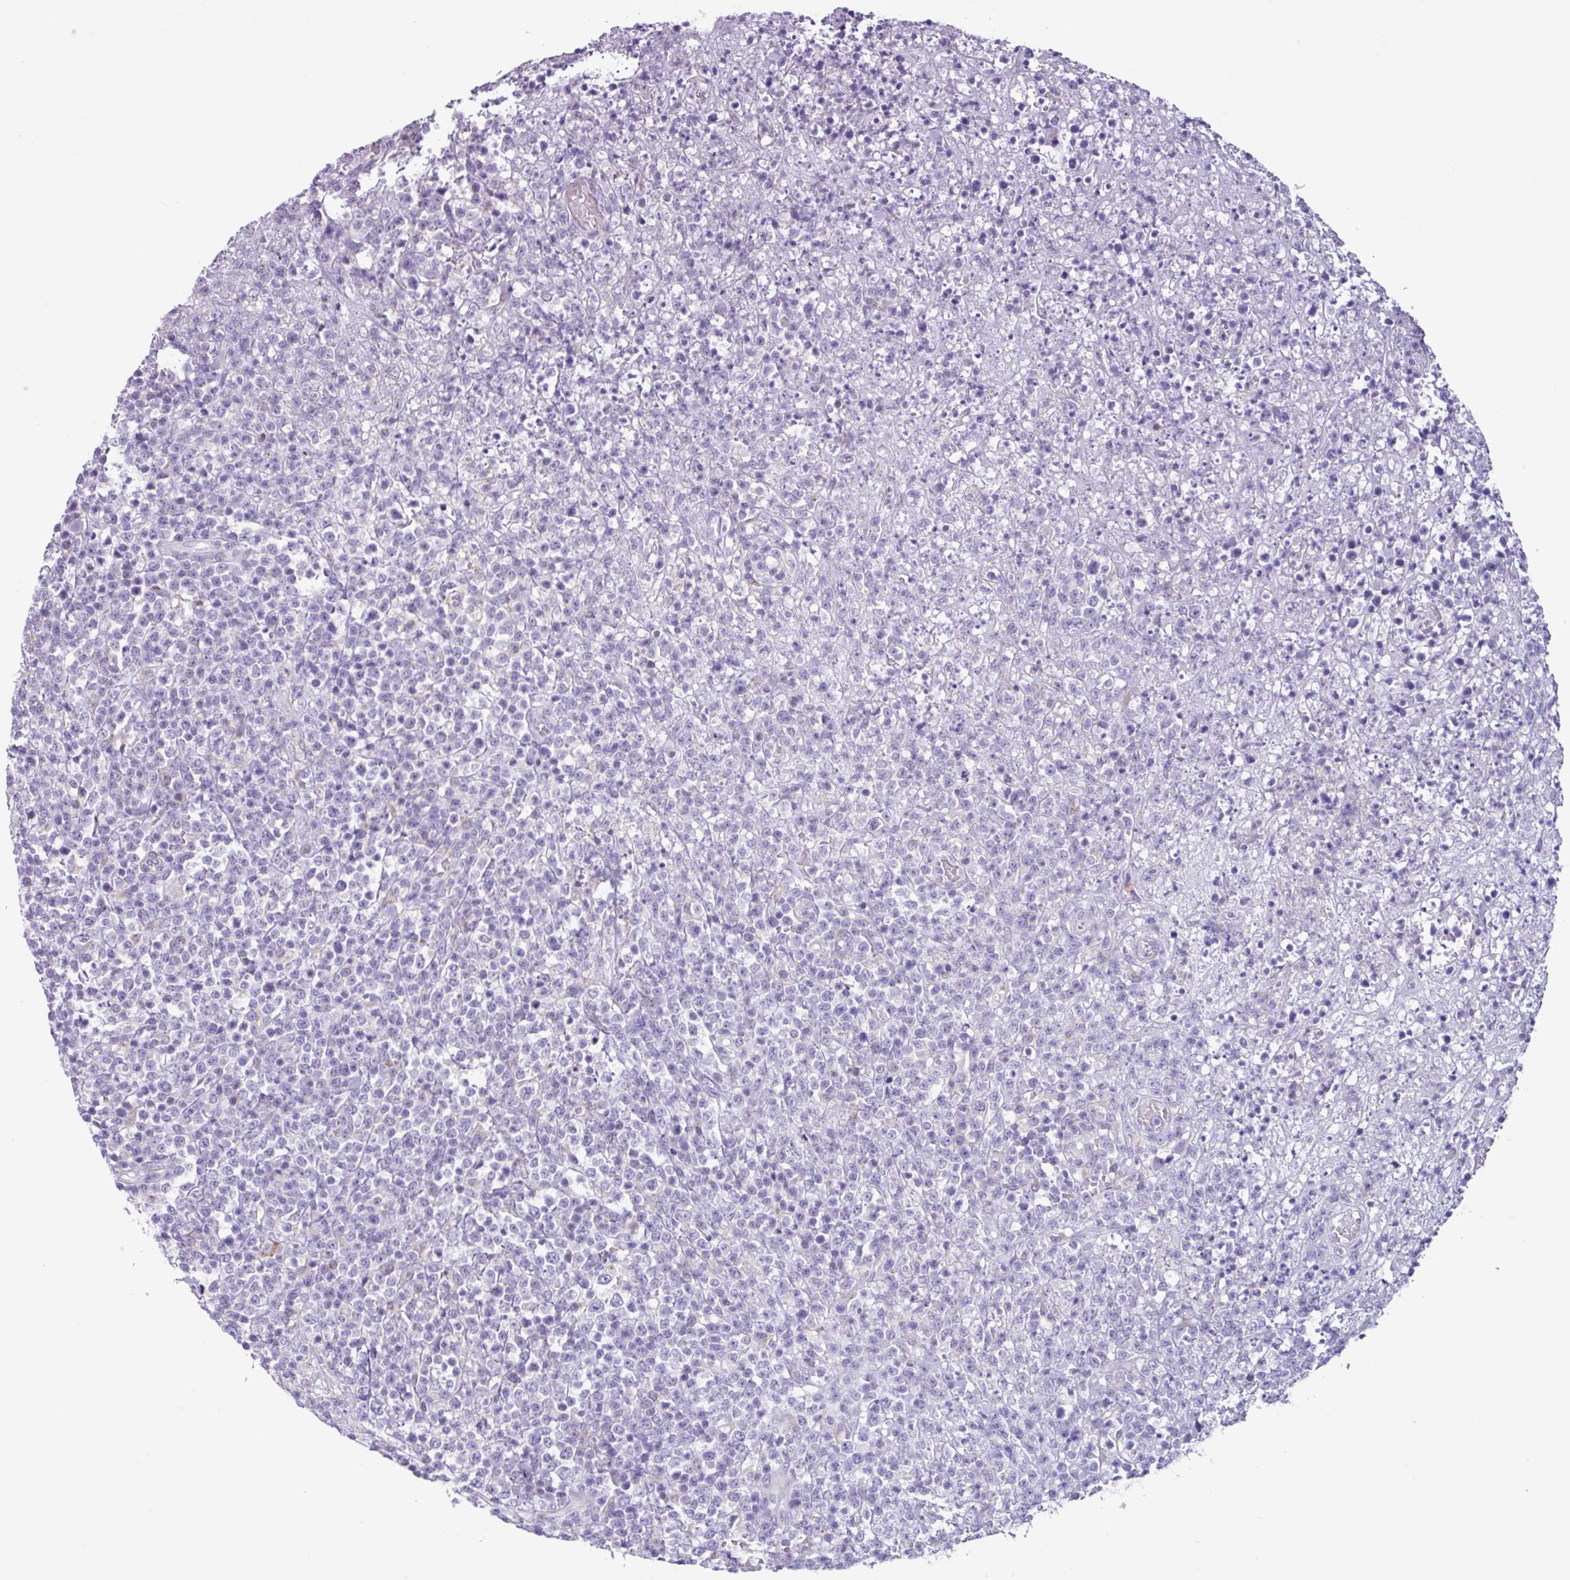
{"staining": {"intensity": "negative", "quantity": "none", "location": "none"}, "tissue": "lymphoma", "cell_type": "Tumor cells", "image_type": "cancer", "snomed": [{"axis": "morphology", "description": "Malignant lymphoma, non-Hodgkin's type, High grade"}, {"axis": "topography", "description": "Colon"}], "caption": "High power microscopy histopathology image of an IHC photomicrograph of high-grade malignant lymphoma, non-Hodgkin's type, revealing no significant expression in tumor cells. Brightfield microscopy of immunohistochemistry (IHC) stained with DAB (brown) and hematoxylin (blue), captured at high magnification.", "gene": "ADGRE1", "patient": {"sex": "female", "age": 53}}